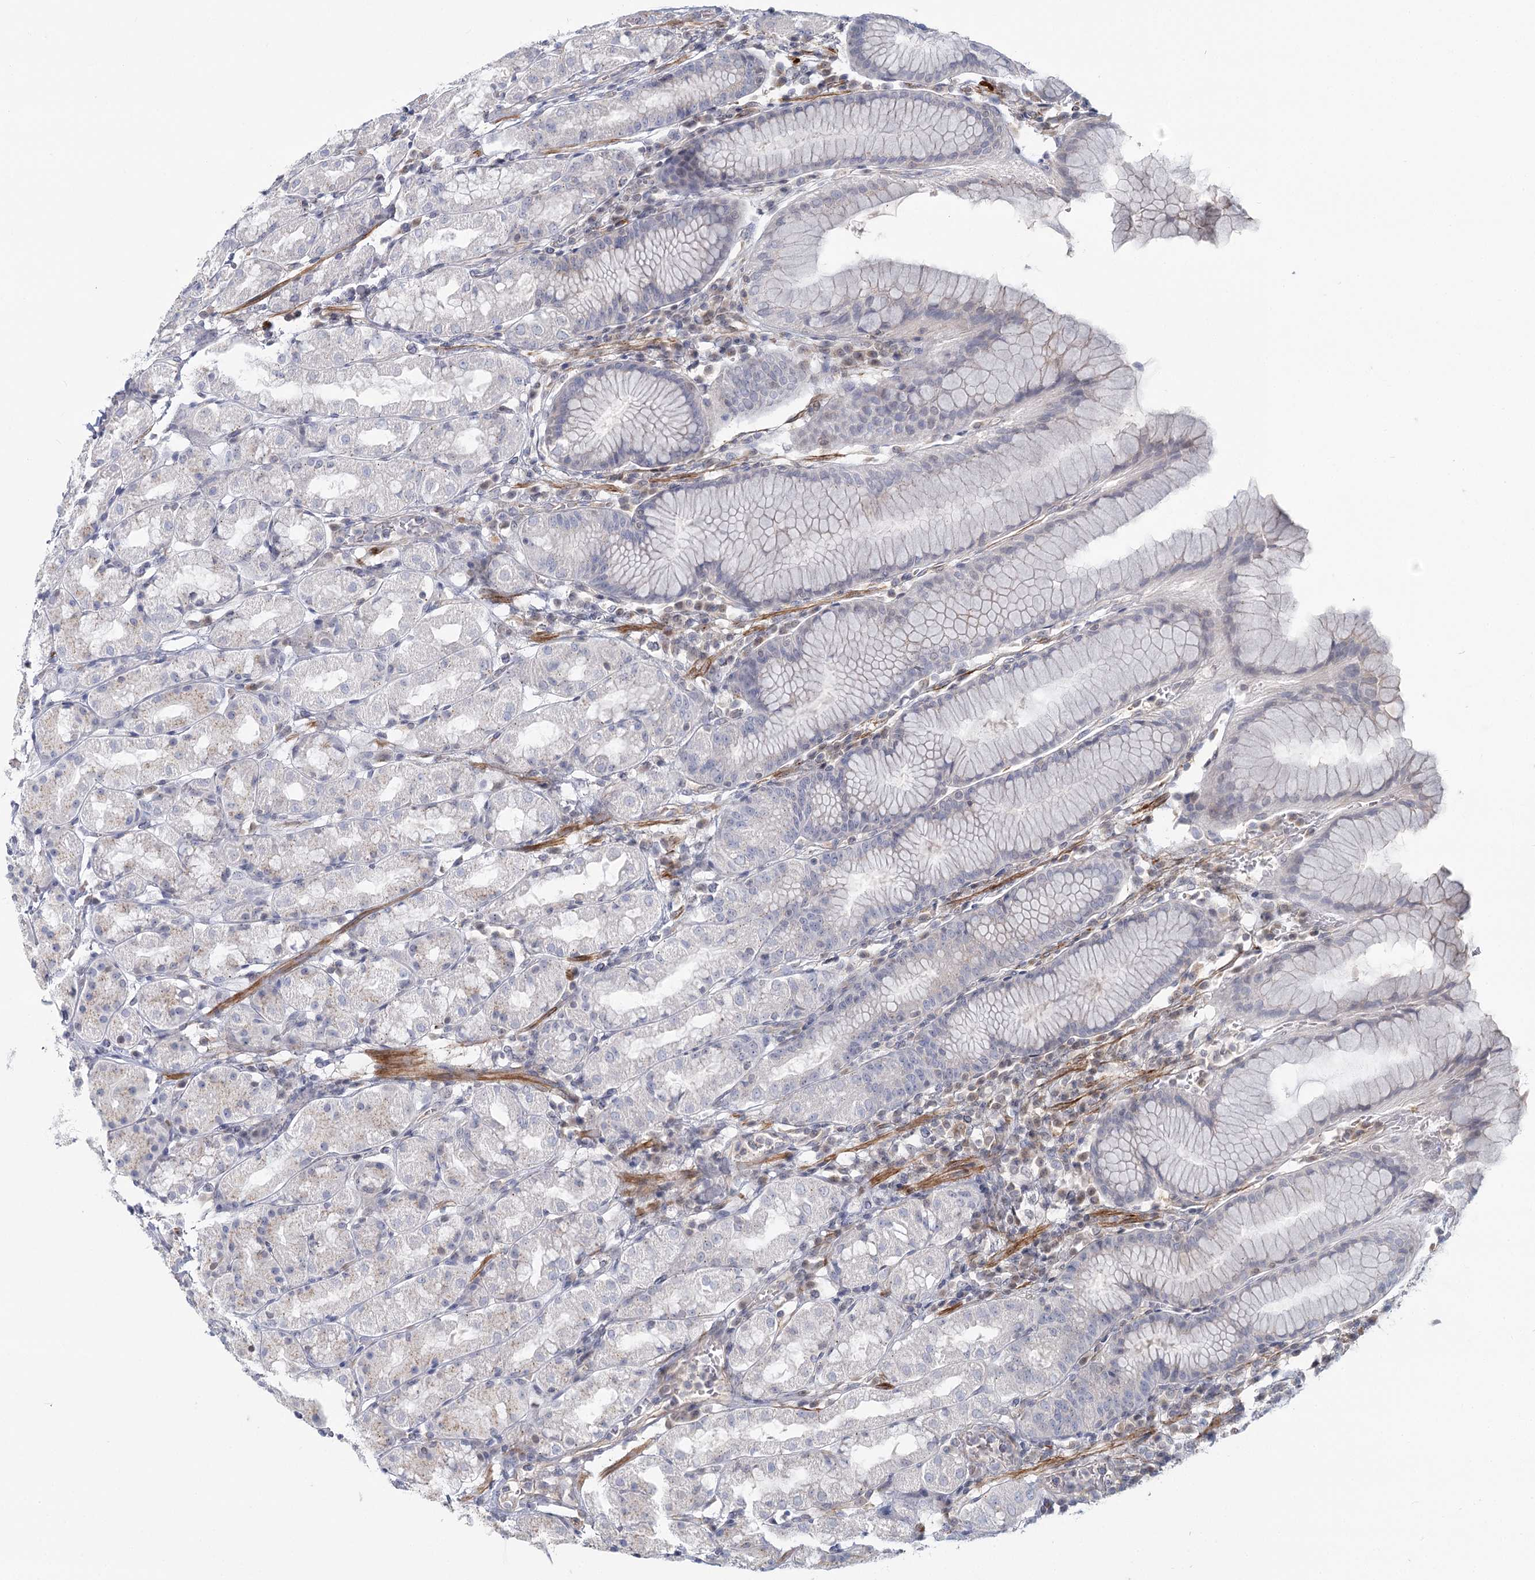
{"staining": {"intensity": "weak", "quantity": "<25%", "location": "cytoplasmic/membranous"}, "tissue": "stomach", "cell_type": "Glandular cells", "image_type": "normal", "snomed": [{"axis": "morphology", "description": "Normal tissue, NOS"}, {"axis": "topography", "description": "Stomach, lower"}], "caption": "Glandular cells are negative for brown protein staining in normal stomach. (Stains: DAB immunohistochemistry with hematoxylin counter stain, Microscopy: brightfield microscopy at high magnification).", "gene": "USP11", "patient": {"sex": "female", "age": 56}}